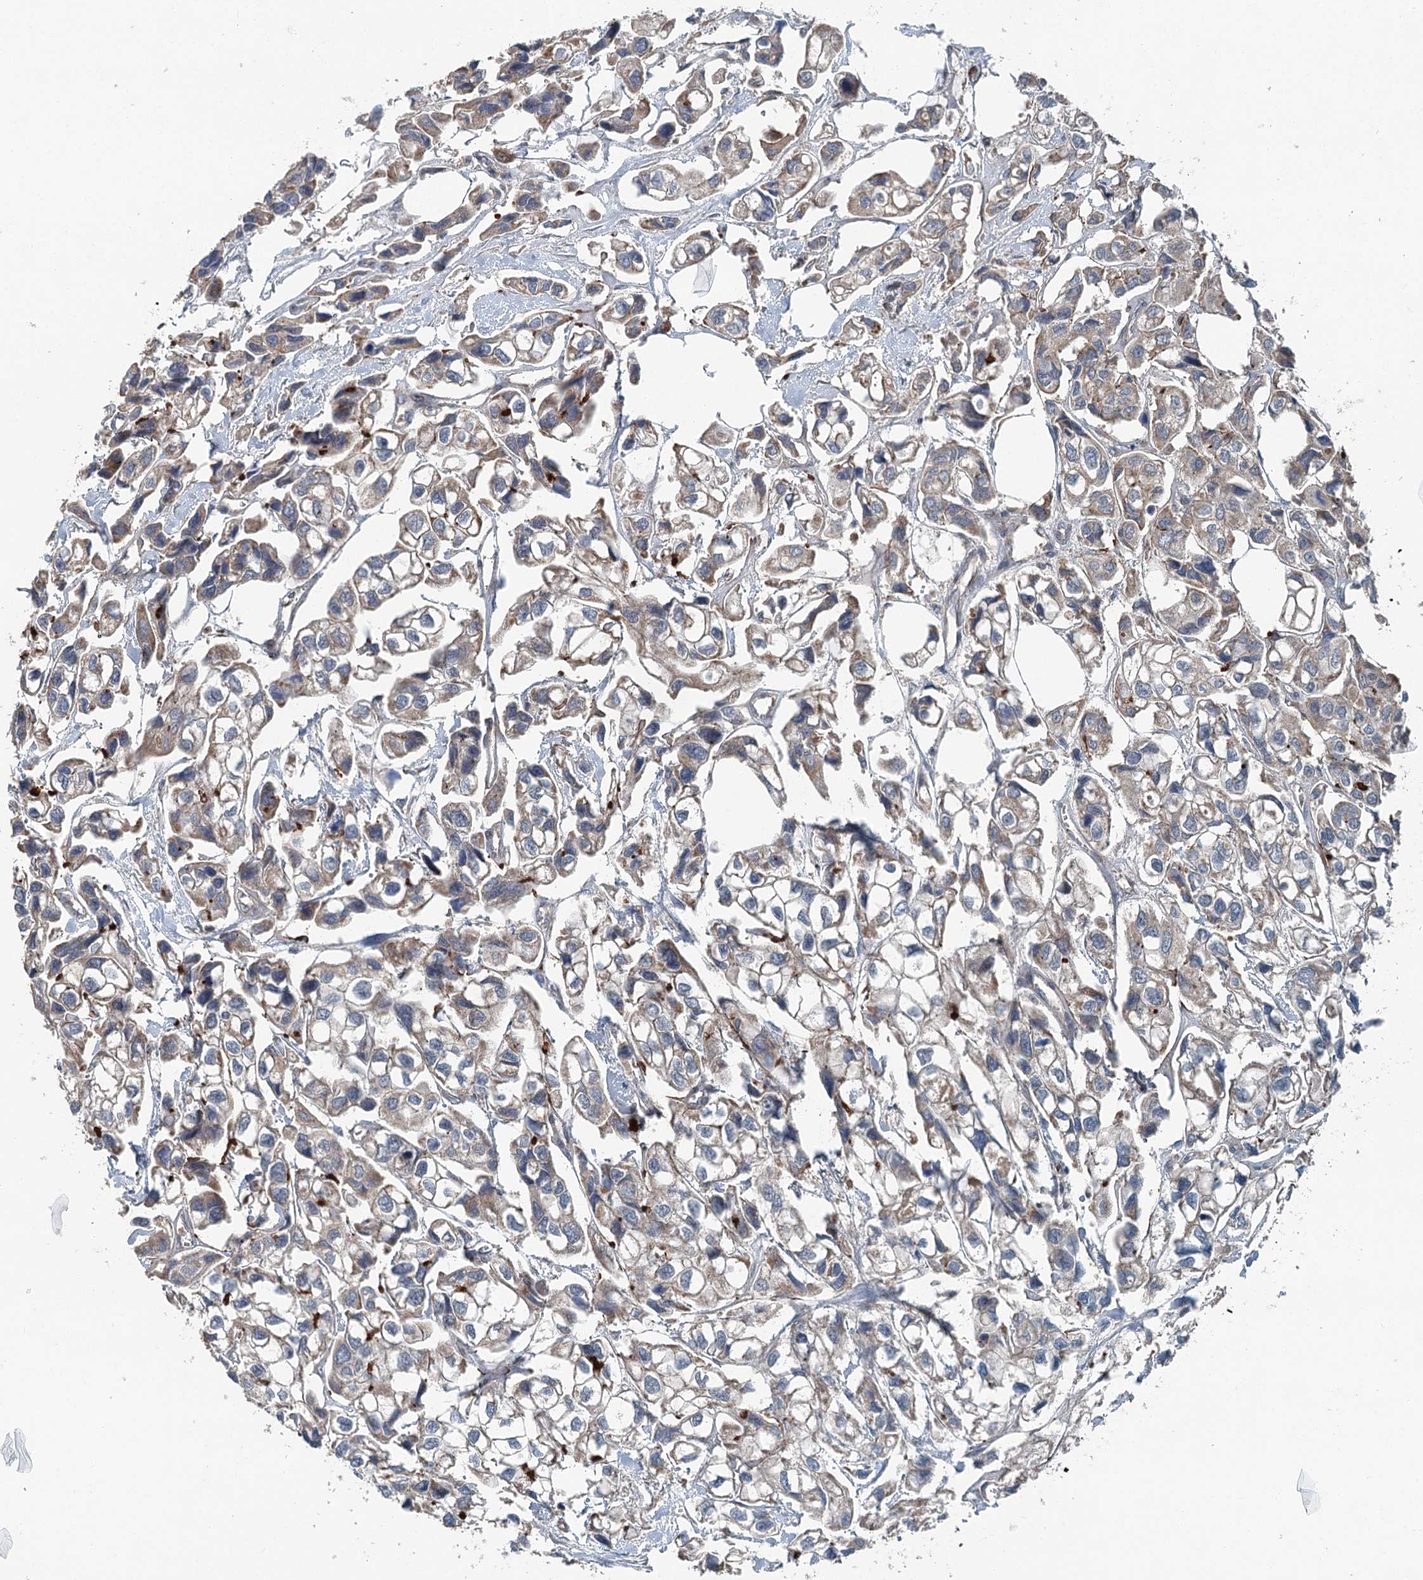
{"staining": {"intensity": "weak", "quantity": "<25%", "location": "cytoplasmic/membranous"}, "tissue": "urothelial cancer", "cell_type": "Tumor cells", "image_type": "cancer", "snomed": [{"axis": "morphology", "description": "Urothelial carcinoma, High grade"}, {"axis": "topography", "description": "Urinary bladder"}], "caption": "Immunohistochemistry (IHC) histopathology image of neoplastic tissue: human urothelial carcinoma (high-grade) stained with DAB (3,3'-diaminobenzidine) exhibits no significant protein expression in tumor cells.", "gene": "SKIC3", "patient": {"sex": "male", "age": 67}}